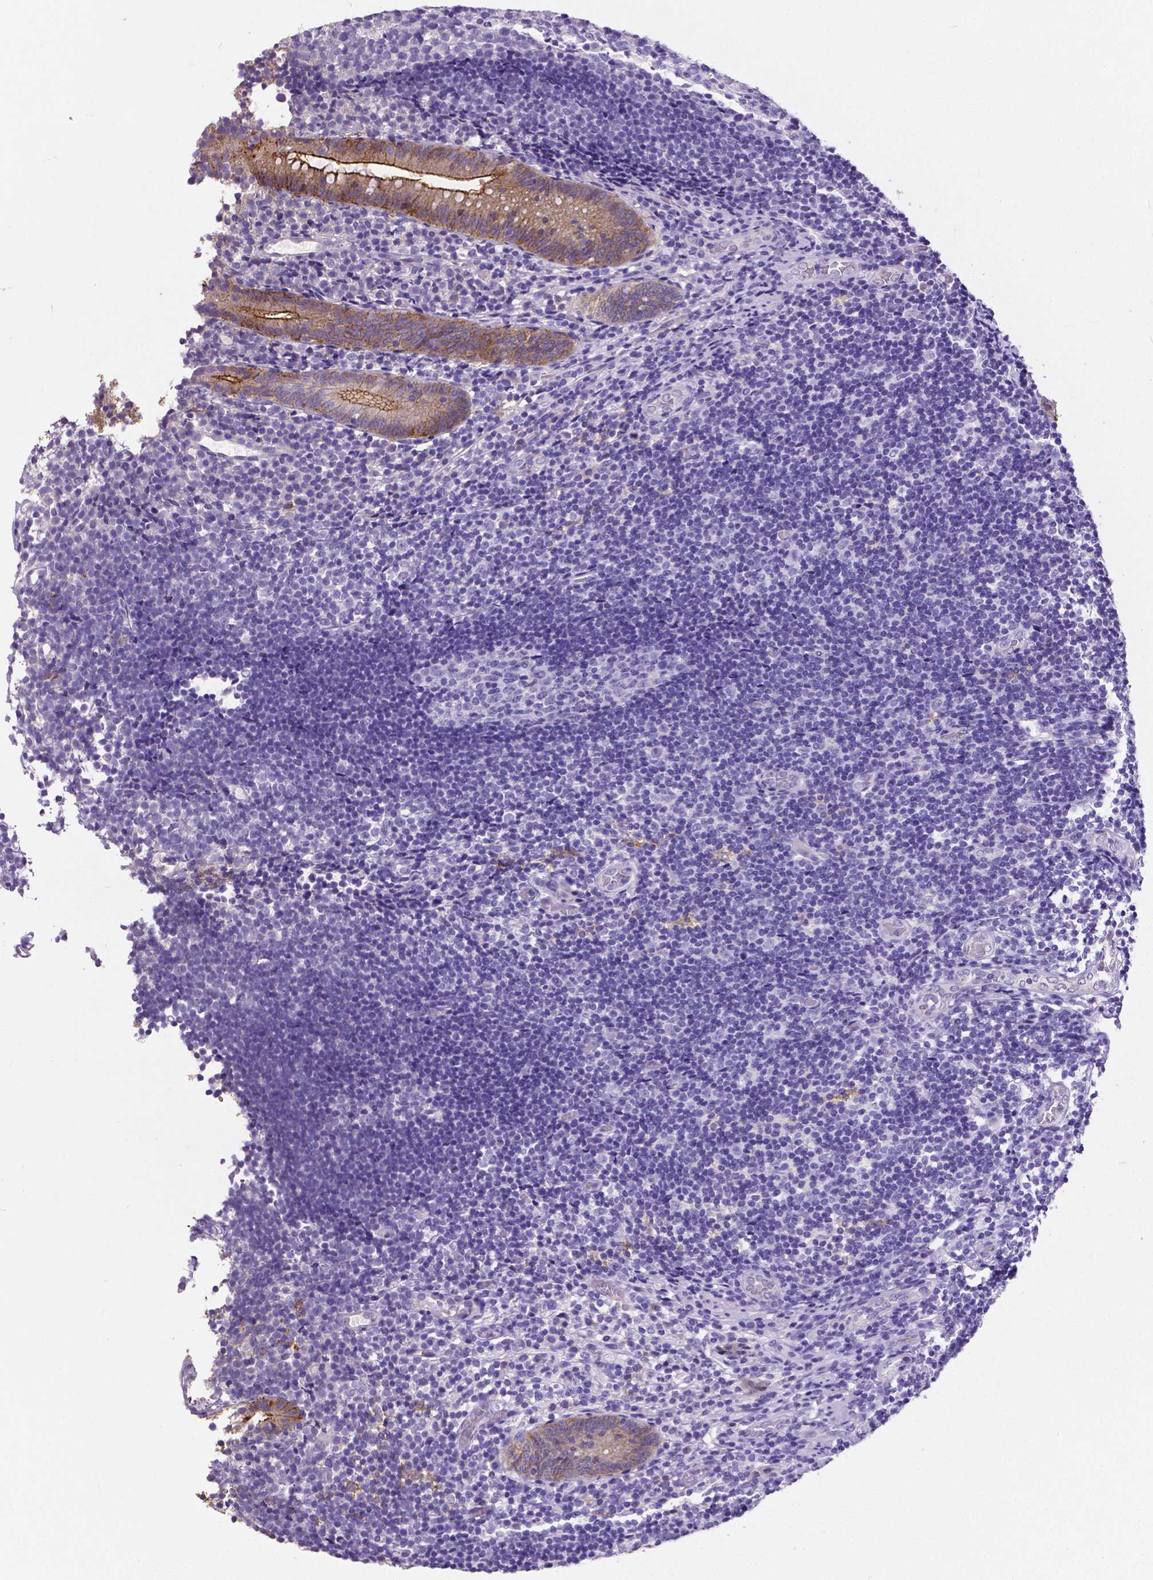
{"staining": {"intensity": "moderate", "quantity": ">75%", "location": "cytoplasmic/membranous"}, "tissue": "appendix", "cell_type": "Glandular cells", "image_type": "normal", "snomed": [{"axis": "morphology", "description": "Normal tissue, NOS"}, {"axis": "topography", "description": "Appendix"}], "caption": "Glandular cells demonstrate moderate cytoplasmic/membranous expression in about >75% of cells in unremarkable appendix. (Stains: DAB in brown, nuclei in blue, Microscopy: brightfield microscopy at high magnification).", "gene": "OCLN", "patient": {"sex": "female", "age": 32}}